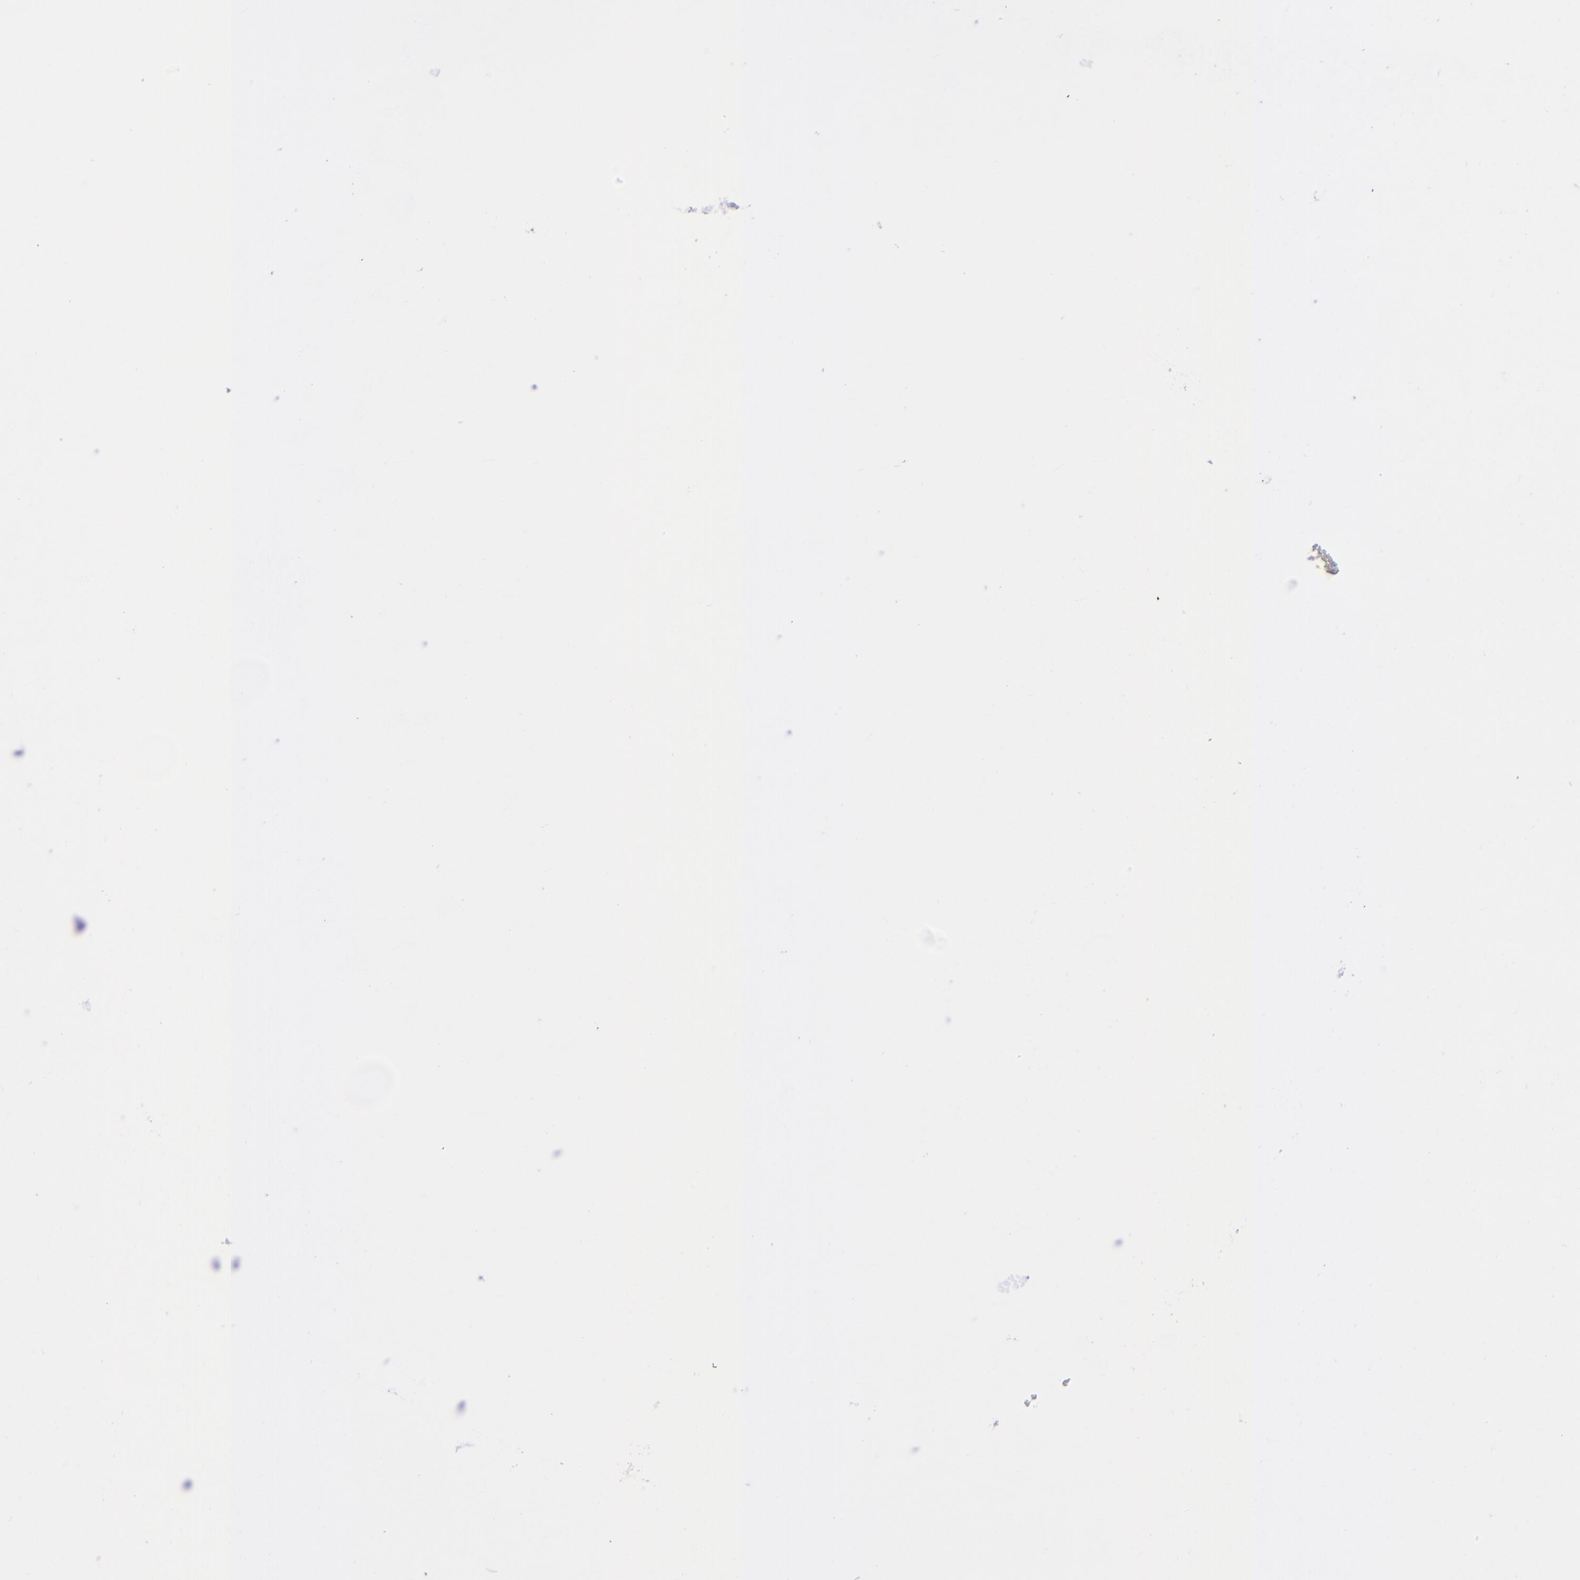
{"staining": {"intensity": "strong", "quantity": "<25%", "location": "cytoplasmic/membranous,nuclear"}, "tissue": "bone marrow", "cell_type": "Hematopoietic cells", "image_type": "normal", "snomed": [{"axis": "morphology", "description": "Normal tissue, NOS"}, {"axis": "topography", "description": "Bone marrow"}], "caption": "The image exhibits staining of benign bone marrow, revealing strong cytoplasmic/membranous,nuclear protein staining (brown color) within hematopoietic cells.", "gene": "TYMP", "patient": {"sex": "female", "age": 71}}